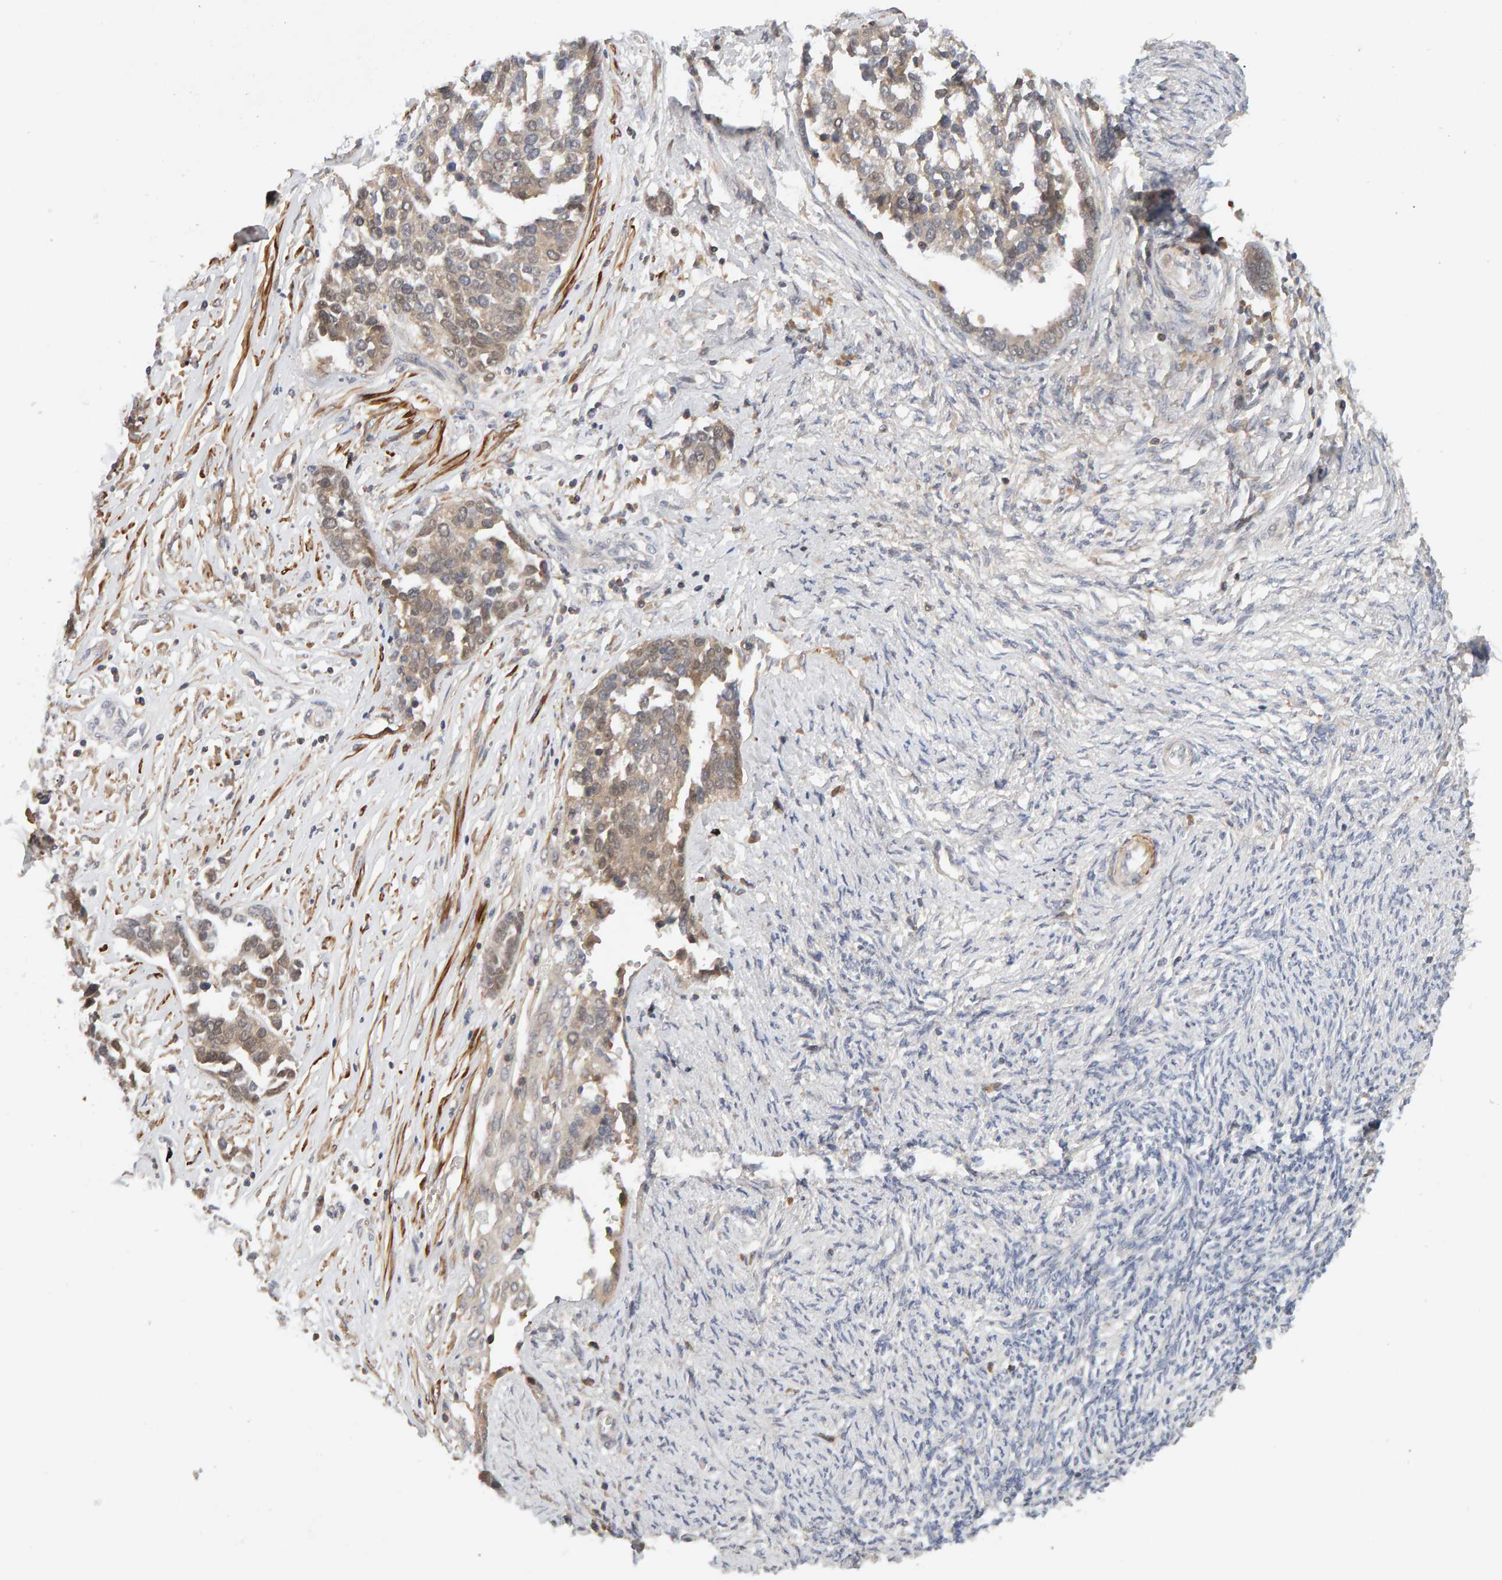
{"staining": {"intensity": "weak", "quantity": ">75%", "location": "cytoplasmic/membranous"}, "tissue": "ovarian cancer", "cell_type": "Tumor cells", "image_type": "cancer", "snomed": [{"axis": "morphology", "description": "Cystadenocarcinoma, serous, NOS"}, {"axis": "topography", "description": "Ovary"}], "caption": "Protein expression by immunohistochemistry (IHC) reveals weak cytoplasmic/membranous positivity in approximately >75% of tumor cells in ovarian cancer (serous cystadenocarcinoma).", "gene": "NUDCD1", "patient": {"sex": "female", "age": 44}}